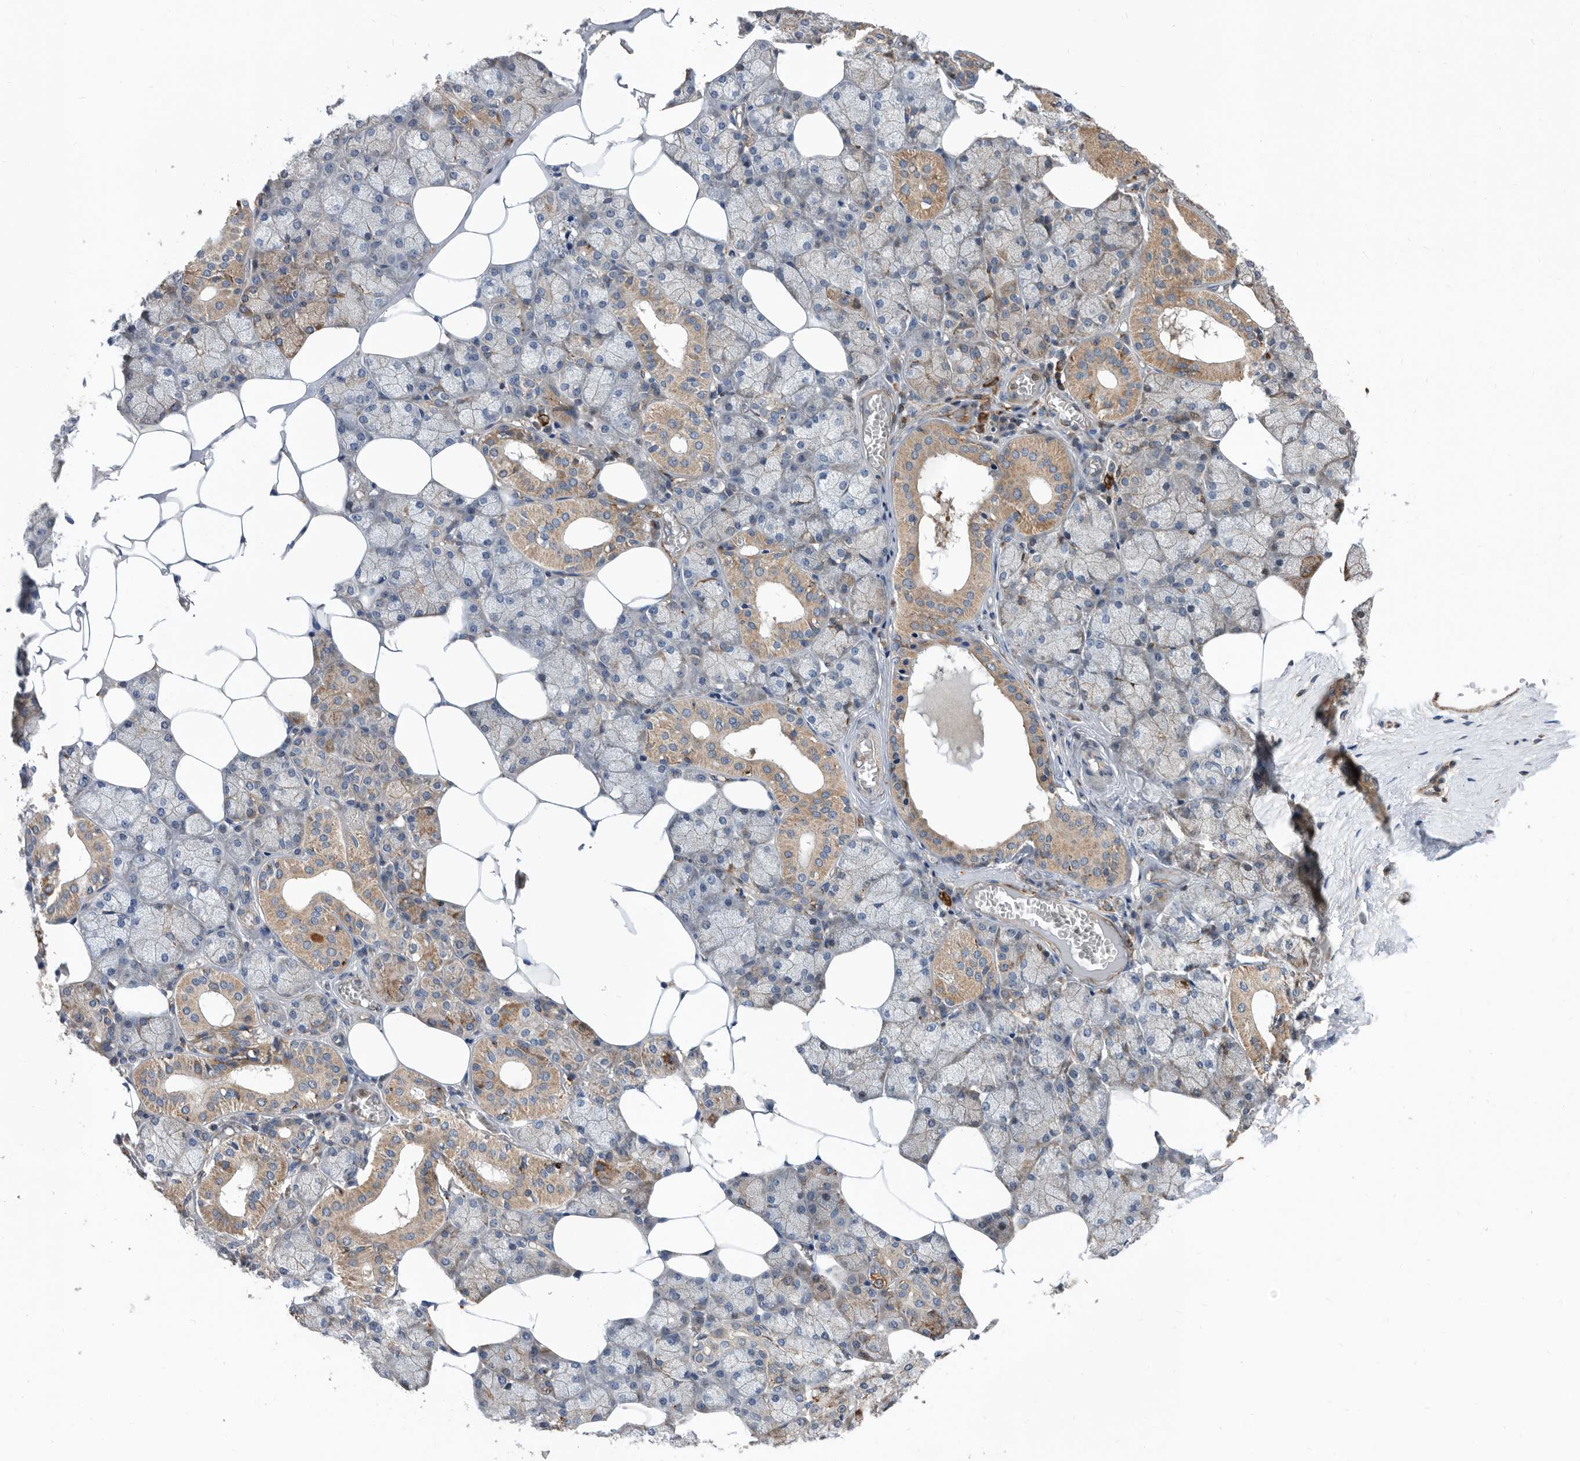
{"staining": {"intensity": "moderate", "quantity": "25%-75%", "location": "cytoplasmic/membranous"}, "tissue": "salivary gland", "cell_type": "Glandular cells", "image_type": "normal", "snomed": [{"axis": "morphology", "description": "Normal tissue, NOS"}, {"axis": "topography", "description": "Salivary gland"}], "caption": "Protein positivity by immunohistochemistry (IHC) shows moderate cytoplasmic/membranous expression in approximately 25%-75% of glandular cells in unremarkable salivary gland.", "gene": "ATAD2", "patient": {"sex": "male", "age": 62}}